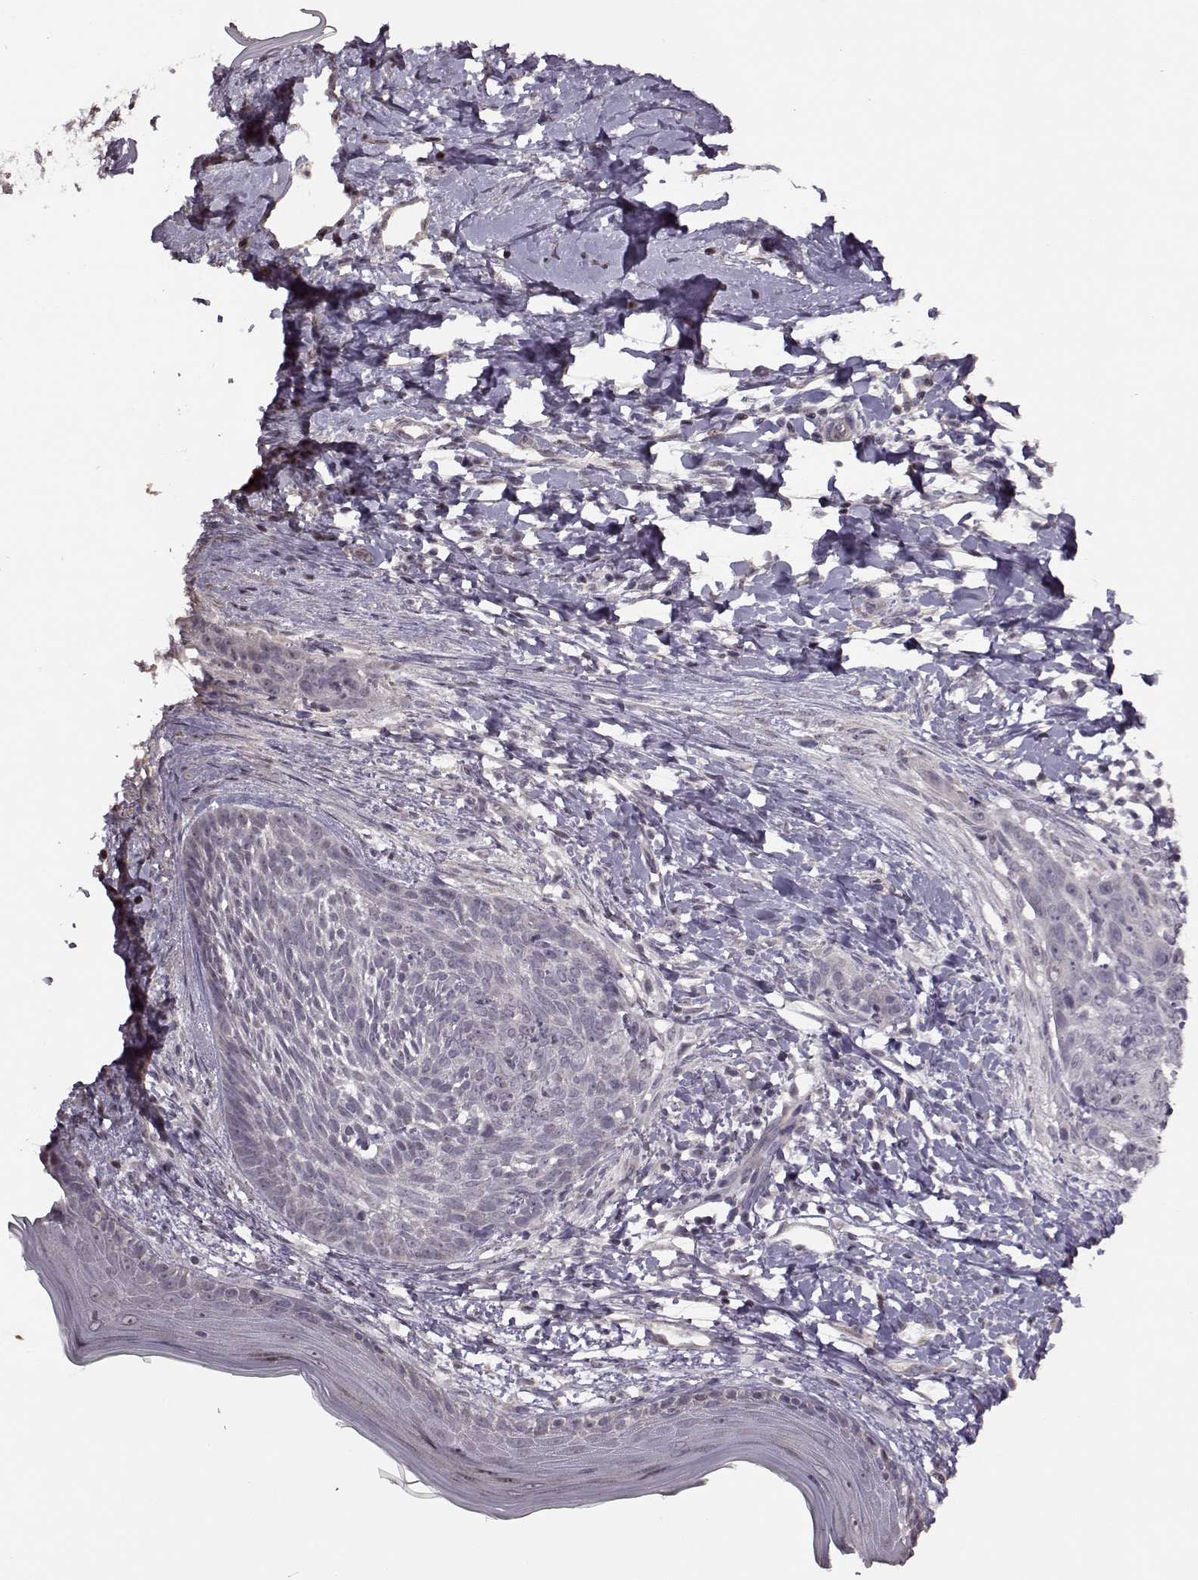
{"staining": {"intensity": "negative", "quantity": "none", "location": "none"}, "tissue": "skin cancer", "cell_type": "Tumor cells", "image_type": "cancer", "snomed": [{"axis": "morphology", "description": "Normal tissue, NOS"}, {"axis": "morphology", "description": "Basal cell carcinoma"}, {"axis": "topography", "description": "Skin"}], "caption": "High power microscopy histopathology image of an immunohistochemistry (IHC) histopathology image of basal cell carcinoma (skin), revealing no significant positivity in tumor cells.", "gene": "FSHB", "patient": {"sex": "male", "age": 84}}